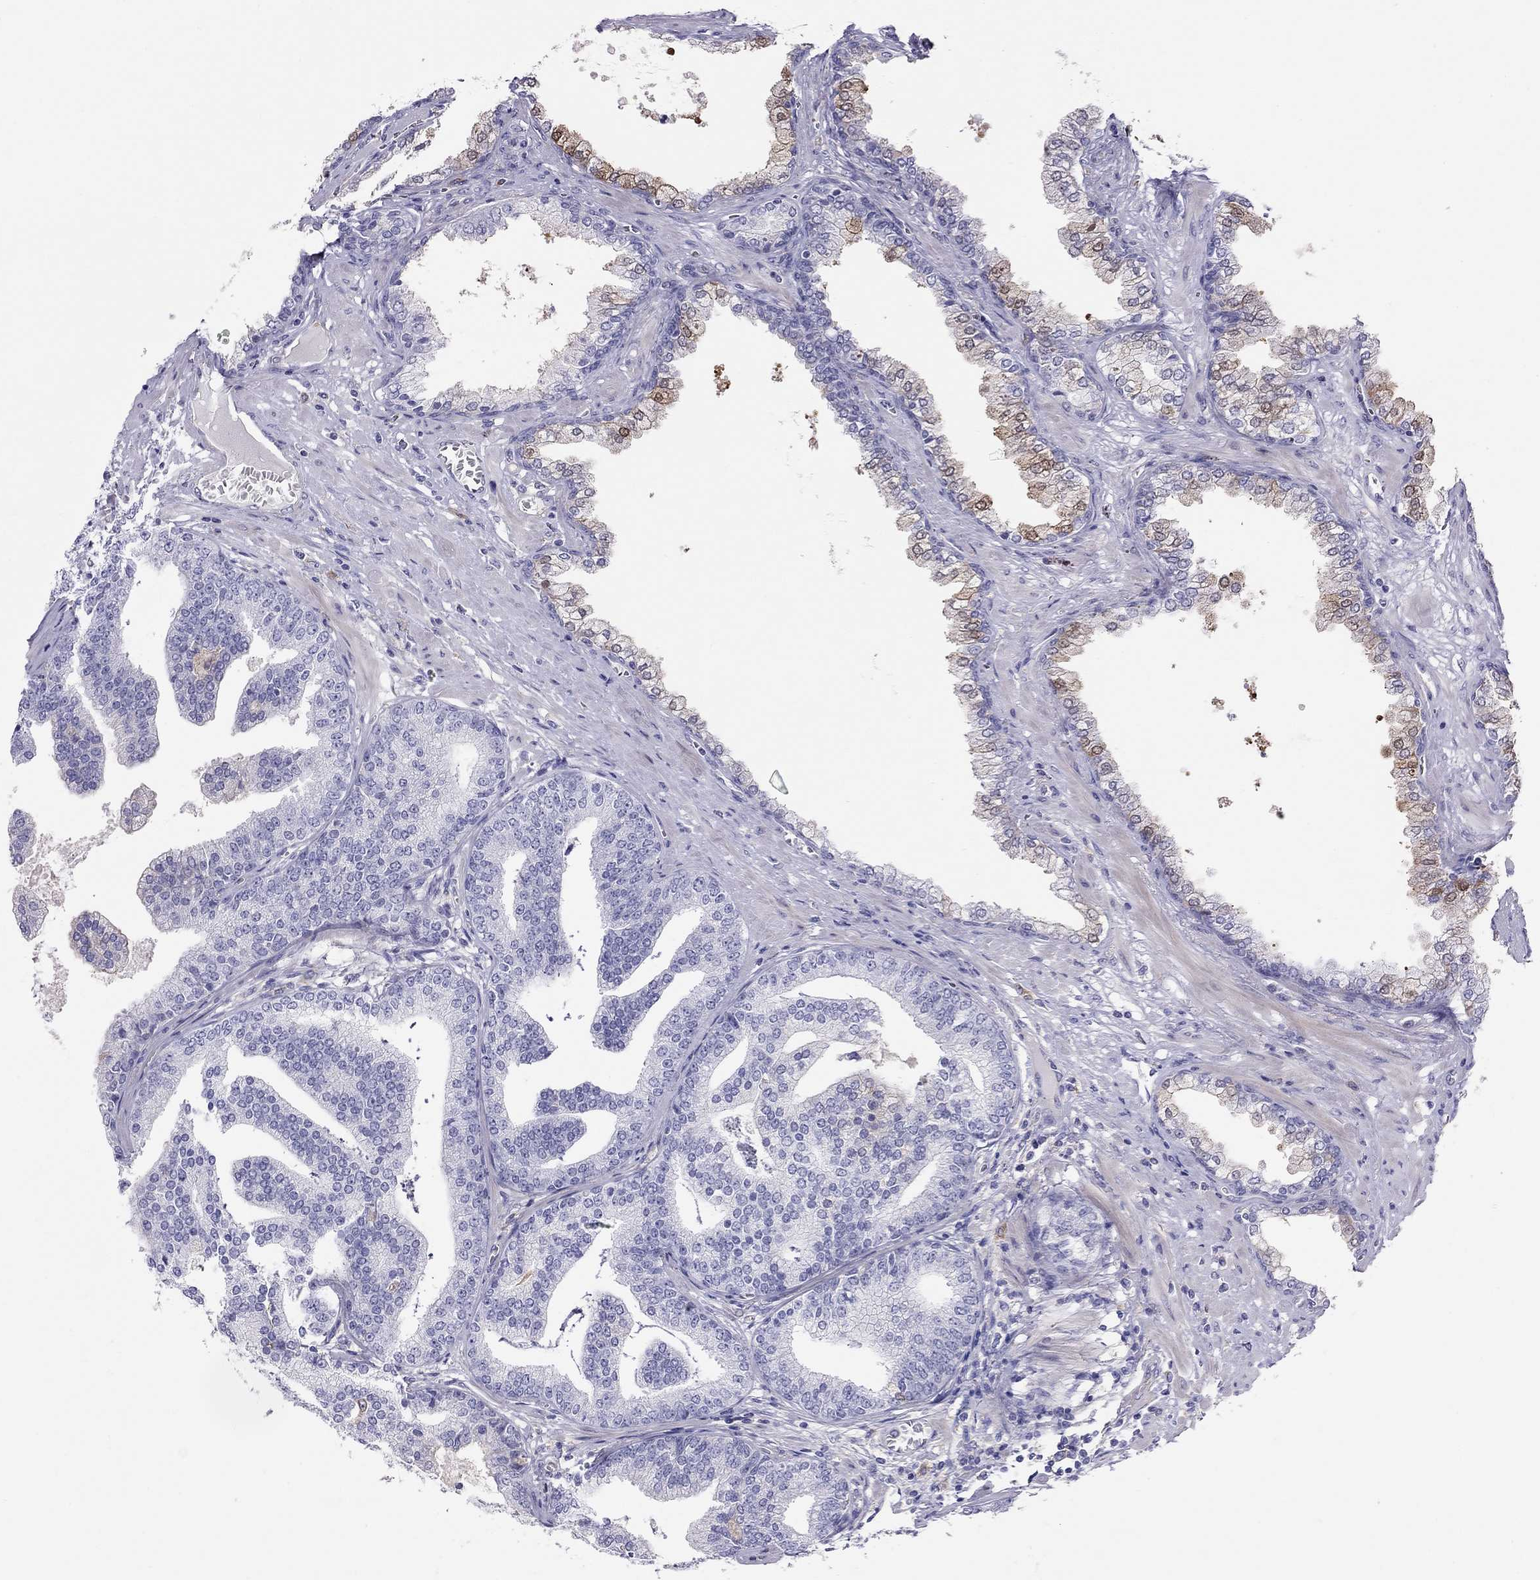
{"staining": {"intensity": "negative", "quantity": "none", "location": "none"}, "tissue": "prostate cancer", "cell_type": "Tumor cells", "image_type": "cancer", "snomed": [{"axis": "morphology", "description": "Adenocarcinoma, NOS"}, {"axis": "topography", "description": "Prostate"}], "caption": "IHC photomicrograph of neoplastic tissue: prostate adenocarcinoma stained with DAB shows no significant protein positivity in tumor cells.", "gene": "ALOX15B", "patient": {"sex": "male", "age": 64}}